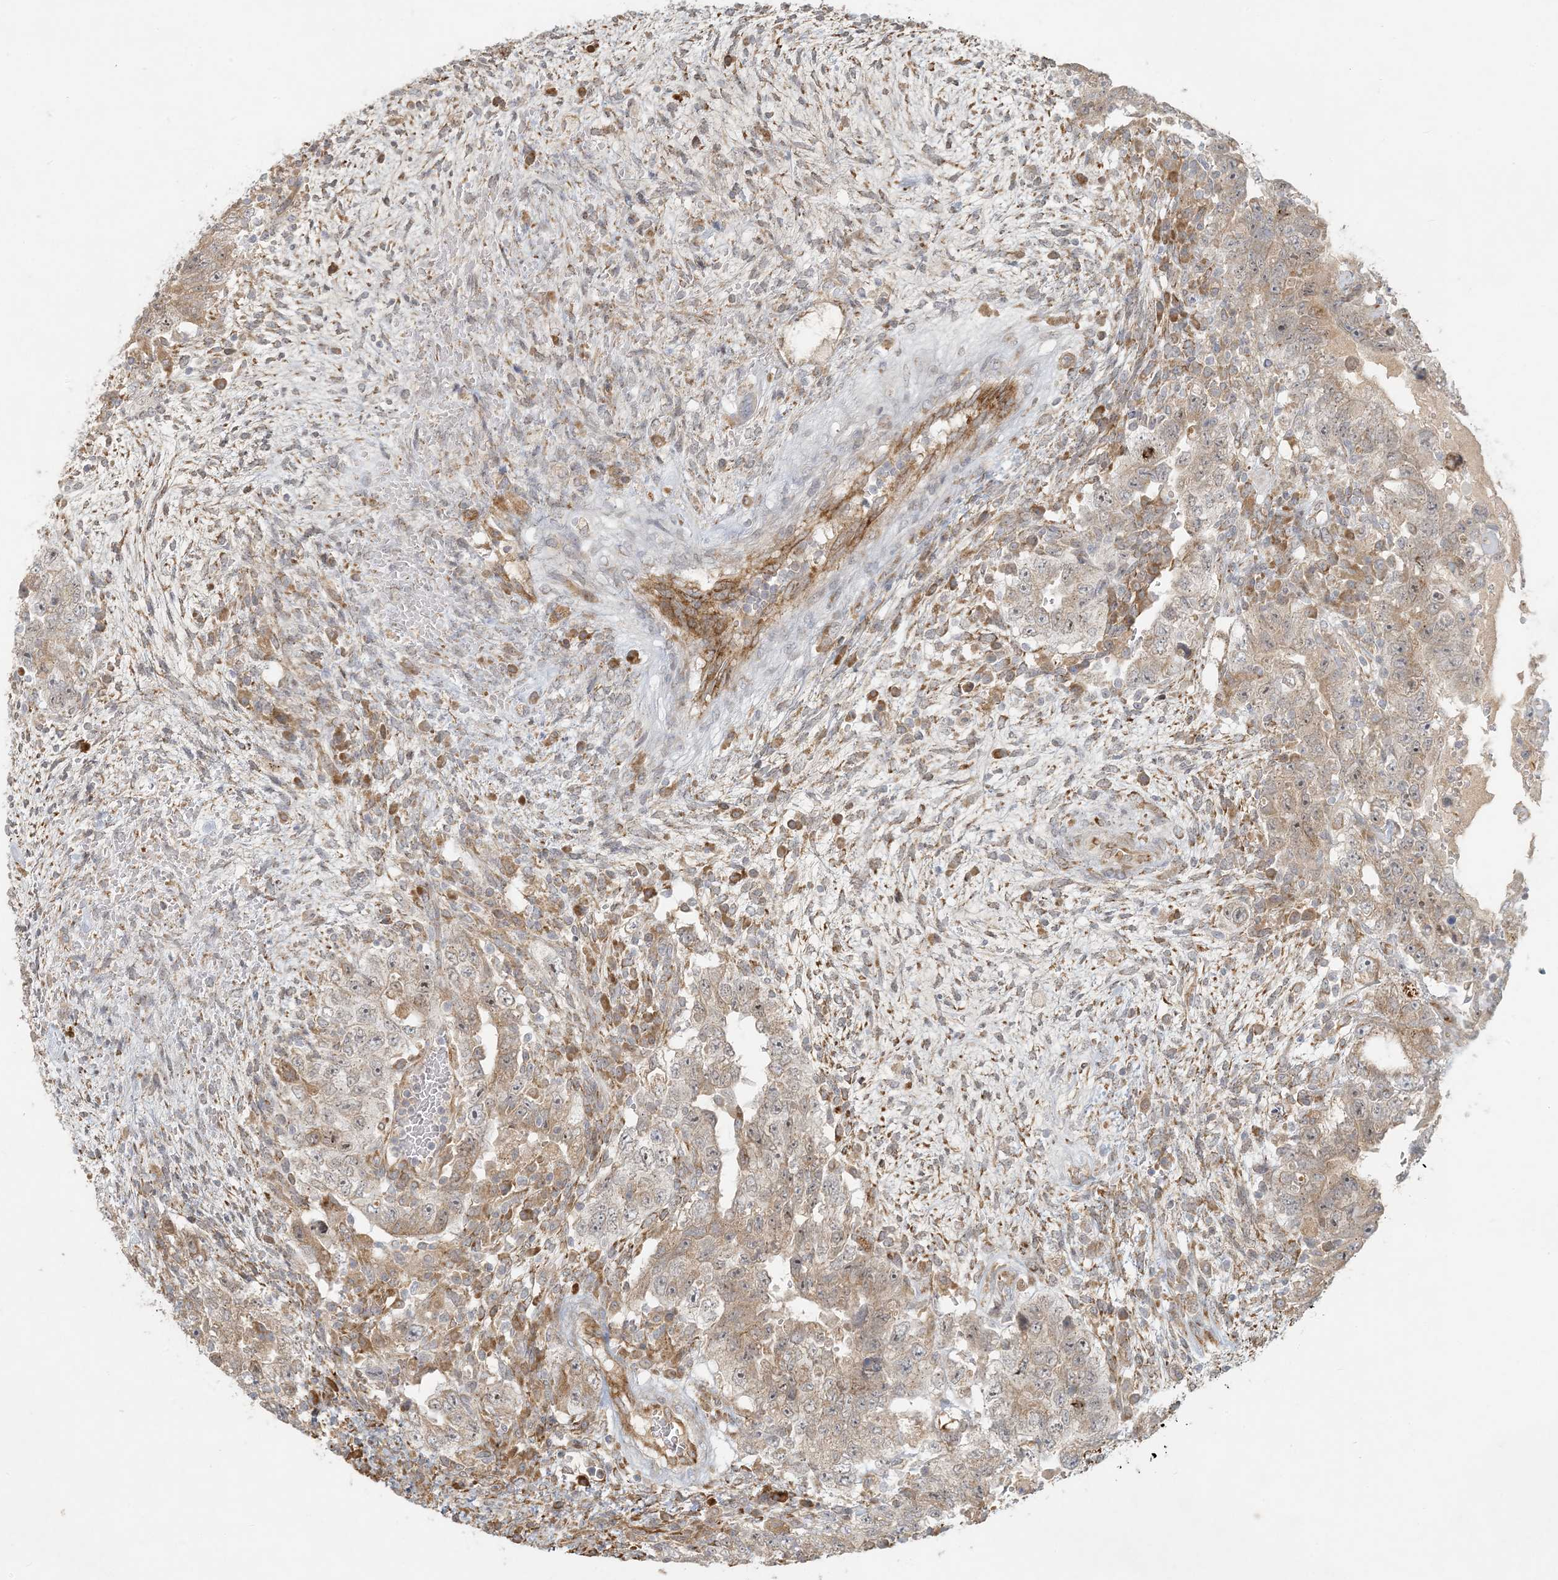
{"staining": {"intensity": "weak", "quantity": ">75%", "location": "cytoplasmic/membranous"}, "tissue": "testis cancer", "cell_type": "Tumor cells", "image_type": "cancer", "snomed": [{"axis": "morphology", "description": "Carcinoma, Embryonal, NOS"}, {"axis": "topography", "description": "Testis"}], "caption": "Testis embryonal carcinoma stained with IHC shows weak cytoplasmic/membranous positivity in about >75% of tumor cells.", "gene": "HACL1", "patient": {"sex": "male", "age": 26}}